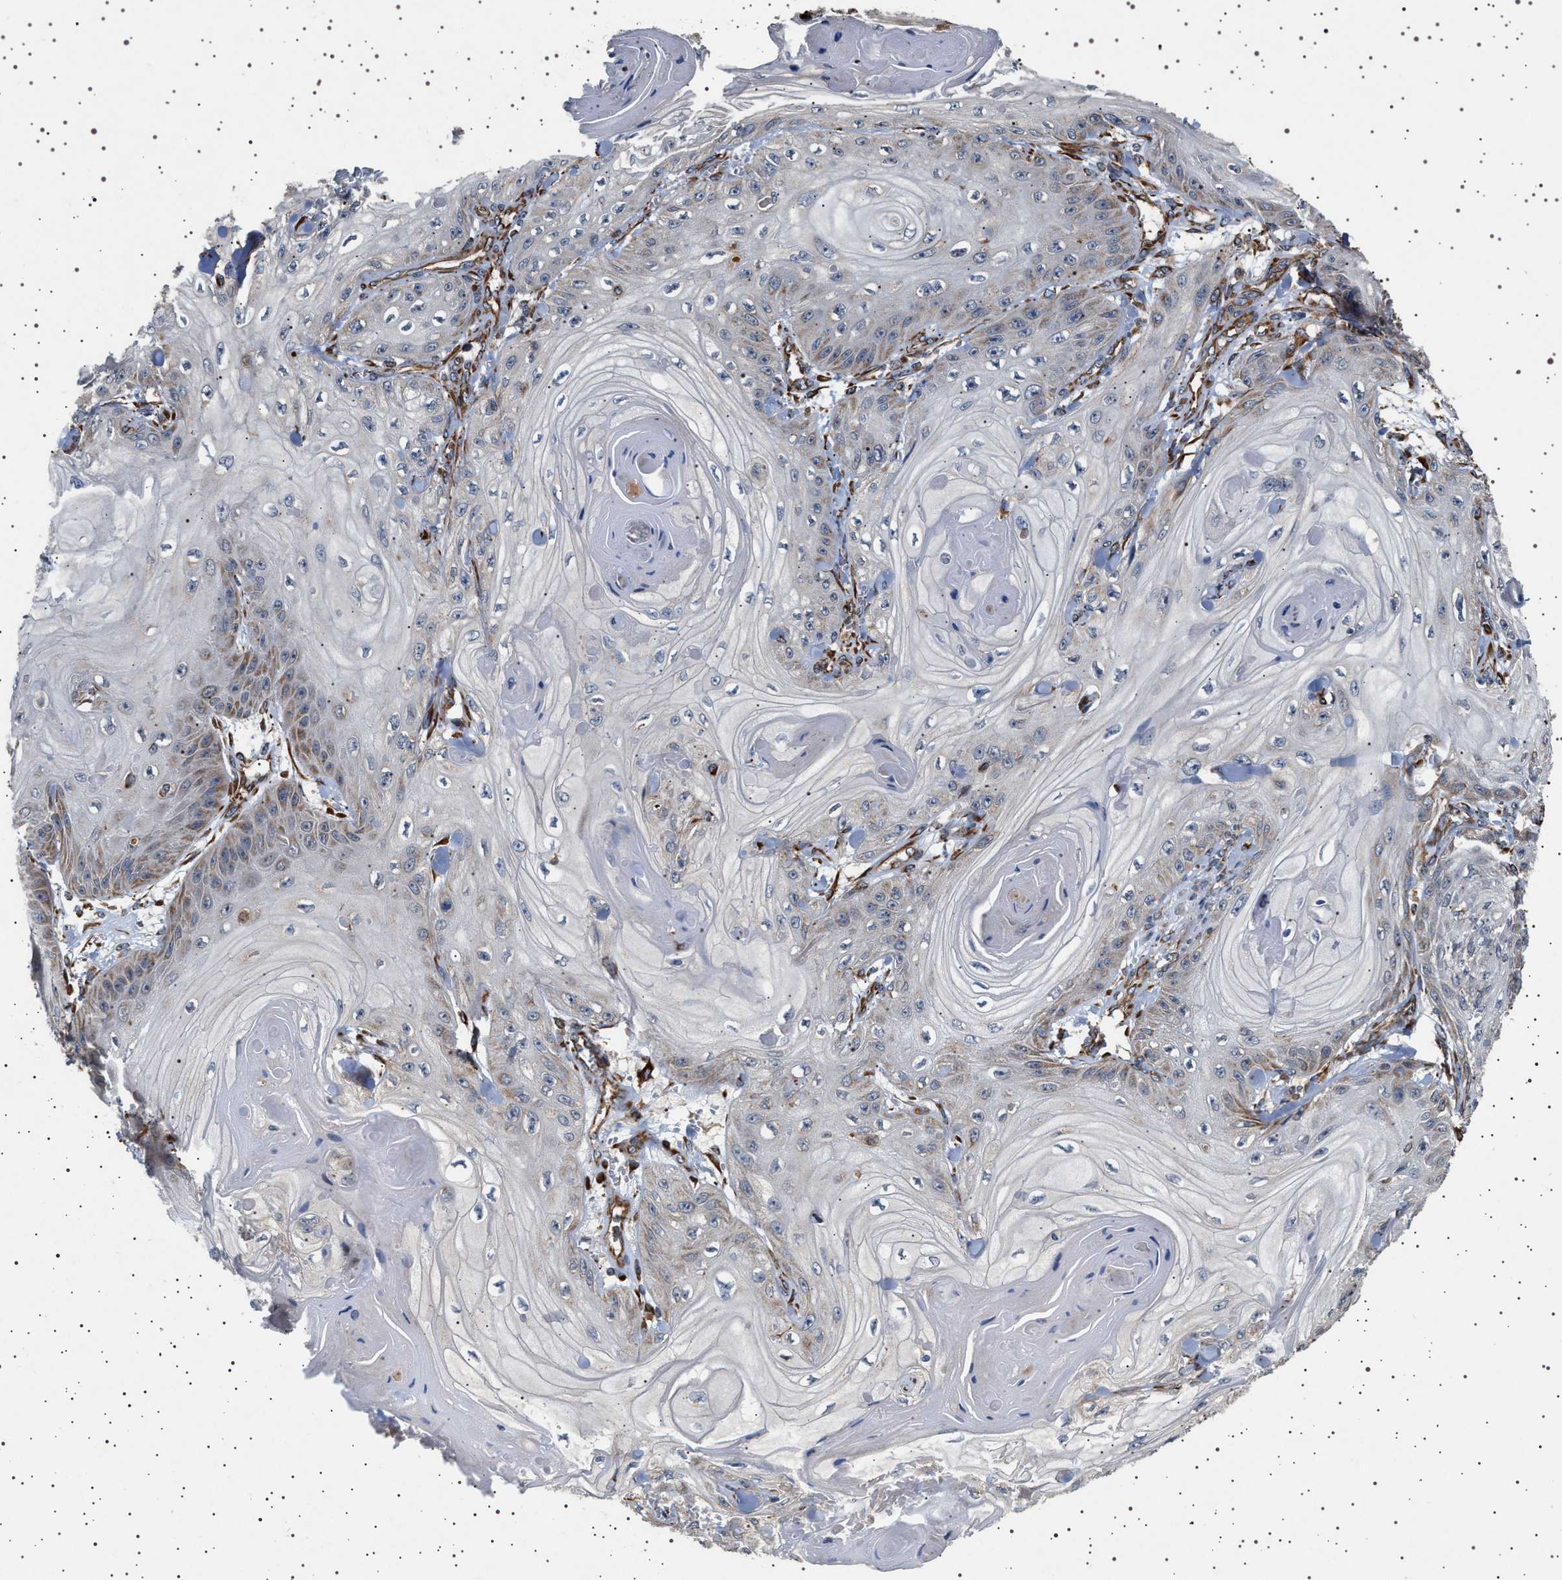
{"staining": {"intensity": "weak", "quantity": "<25%", "location": "cytoplasmic/membranous"}, "tissue": "skin cancer", "cell_type": "Tumor cells", "image_type": "cancer", "snomed": [{"axis": "morphology", "description": "Squamous cell carcinoma, NOS"}, {"axis": "topography", "description": "Skin"}], "caption": "Tumor cells are negative for protein expression in human squamous cell carcinoma (skin).", "gene": "TRUB2", "patient": {"sex": "male", "age": 74}}